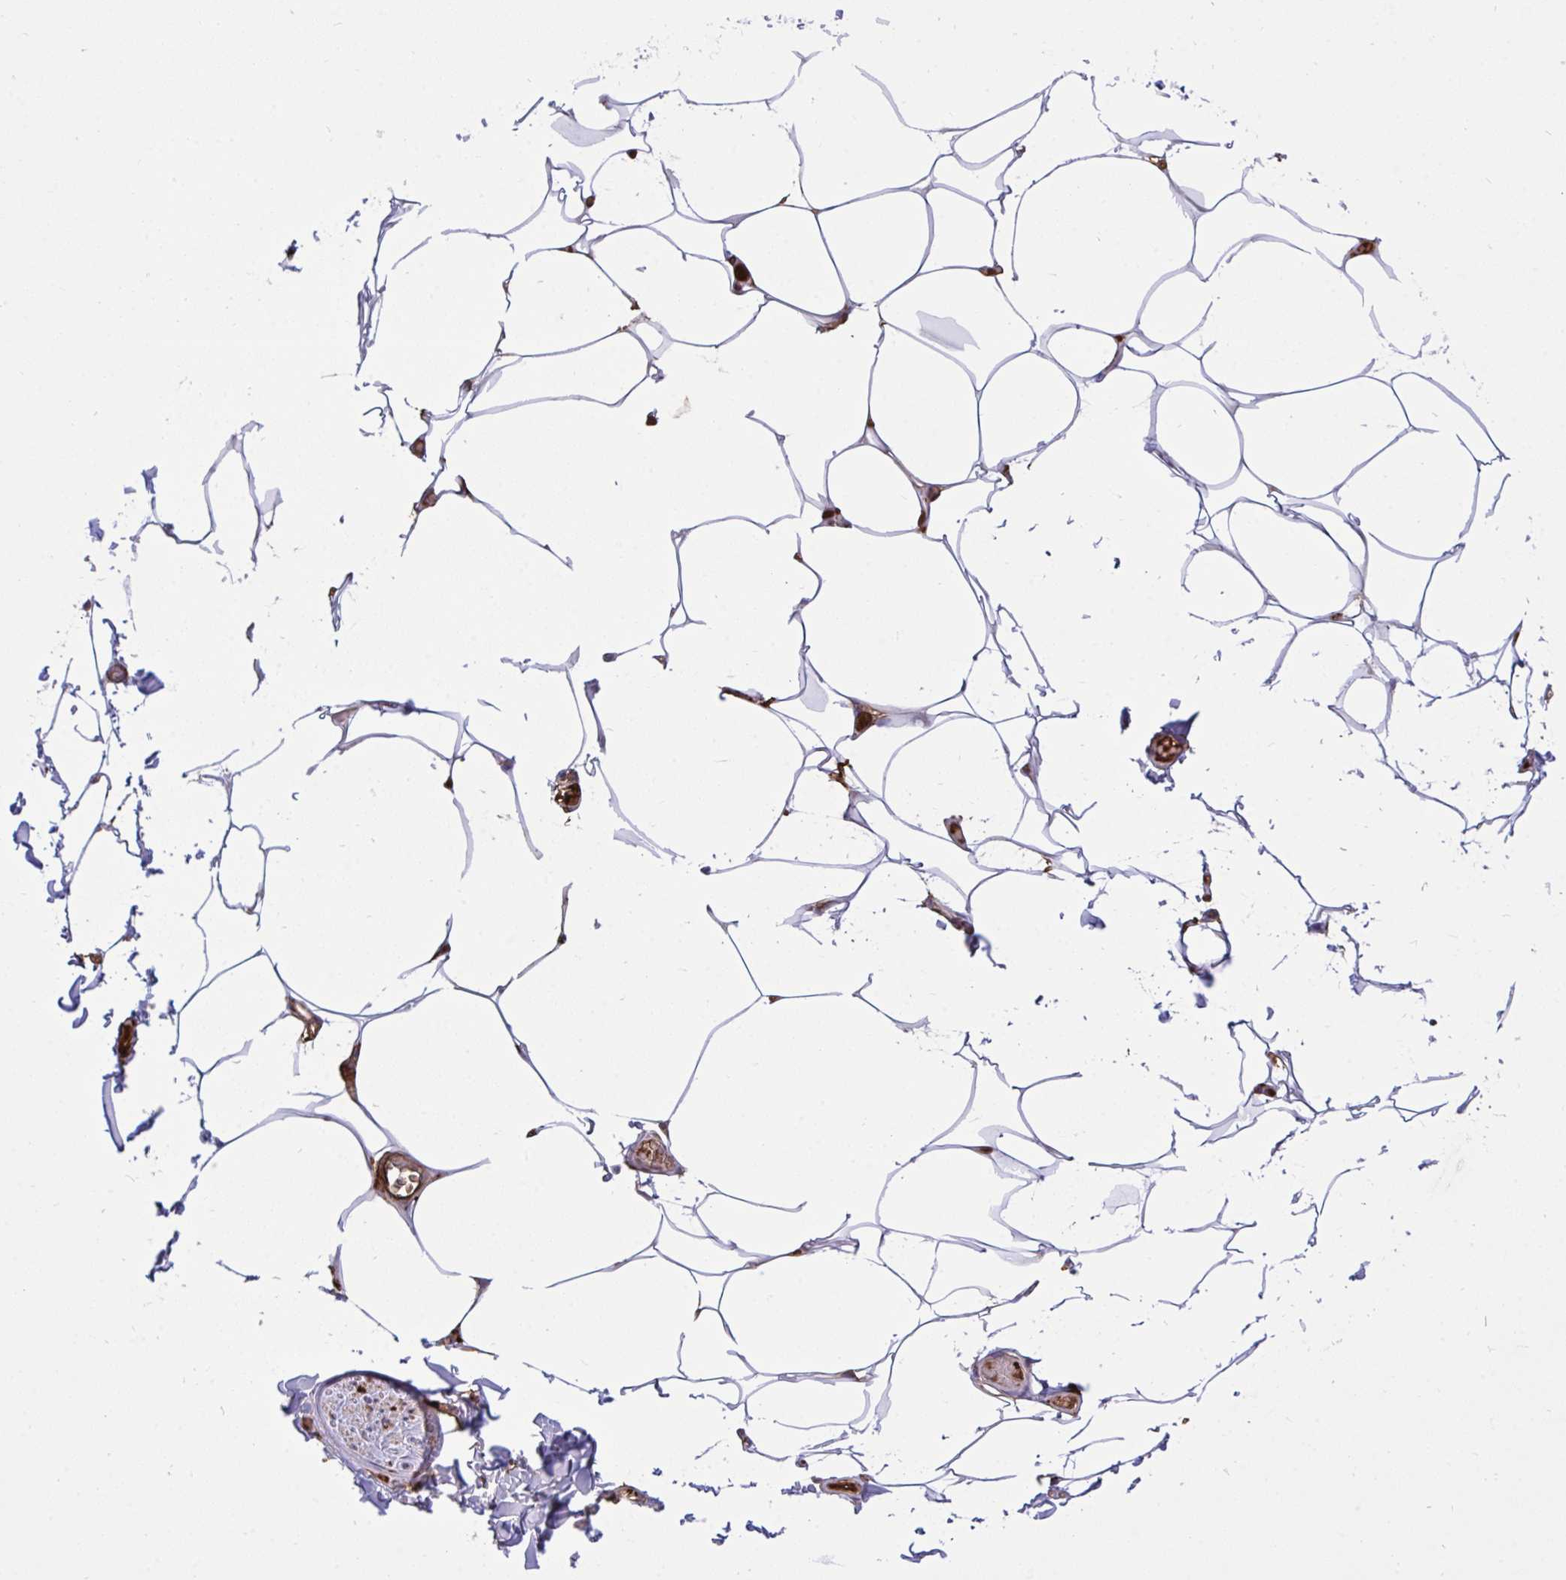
{"staining": {"intensity": "negative", "quantity": "none", "location": "none"}, "tissue": "adipose tissue", "cell_type": "Adipocytes", "image_type": "normal", "snomed": [{"axis": "morphology", "description": "Normal tissue, NOS"}, {"axis": "topography", "description": "Skin"}, {"axis": "topography", "description": "Peripheral nerve tissue"}], "caption": "Protein analysis of normal adipose tissue demonstrates no significant expression in adipocytes. The staining was performed using DAB (3,3'-diaminobenzidine) to visualize the protein expression in brown, while the nuclei were stained in blue with hematoxylin (Magnification: 20x).", "gene": "F2", "patient": {"sex": "female", "age": 45}}